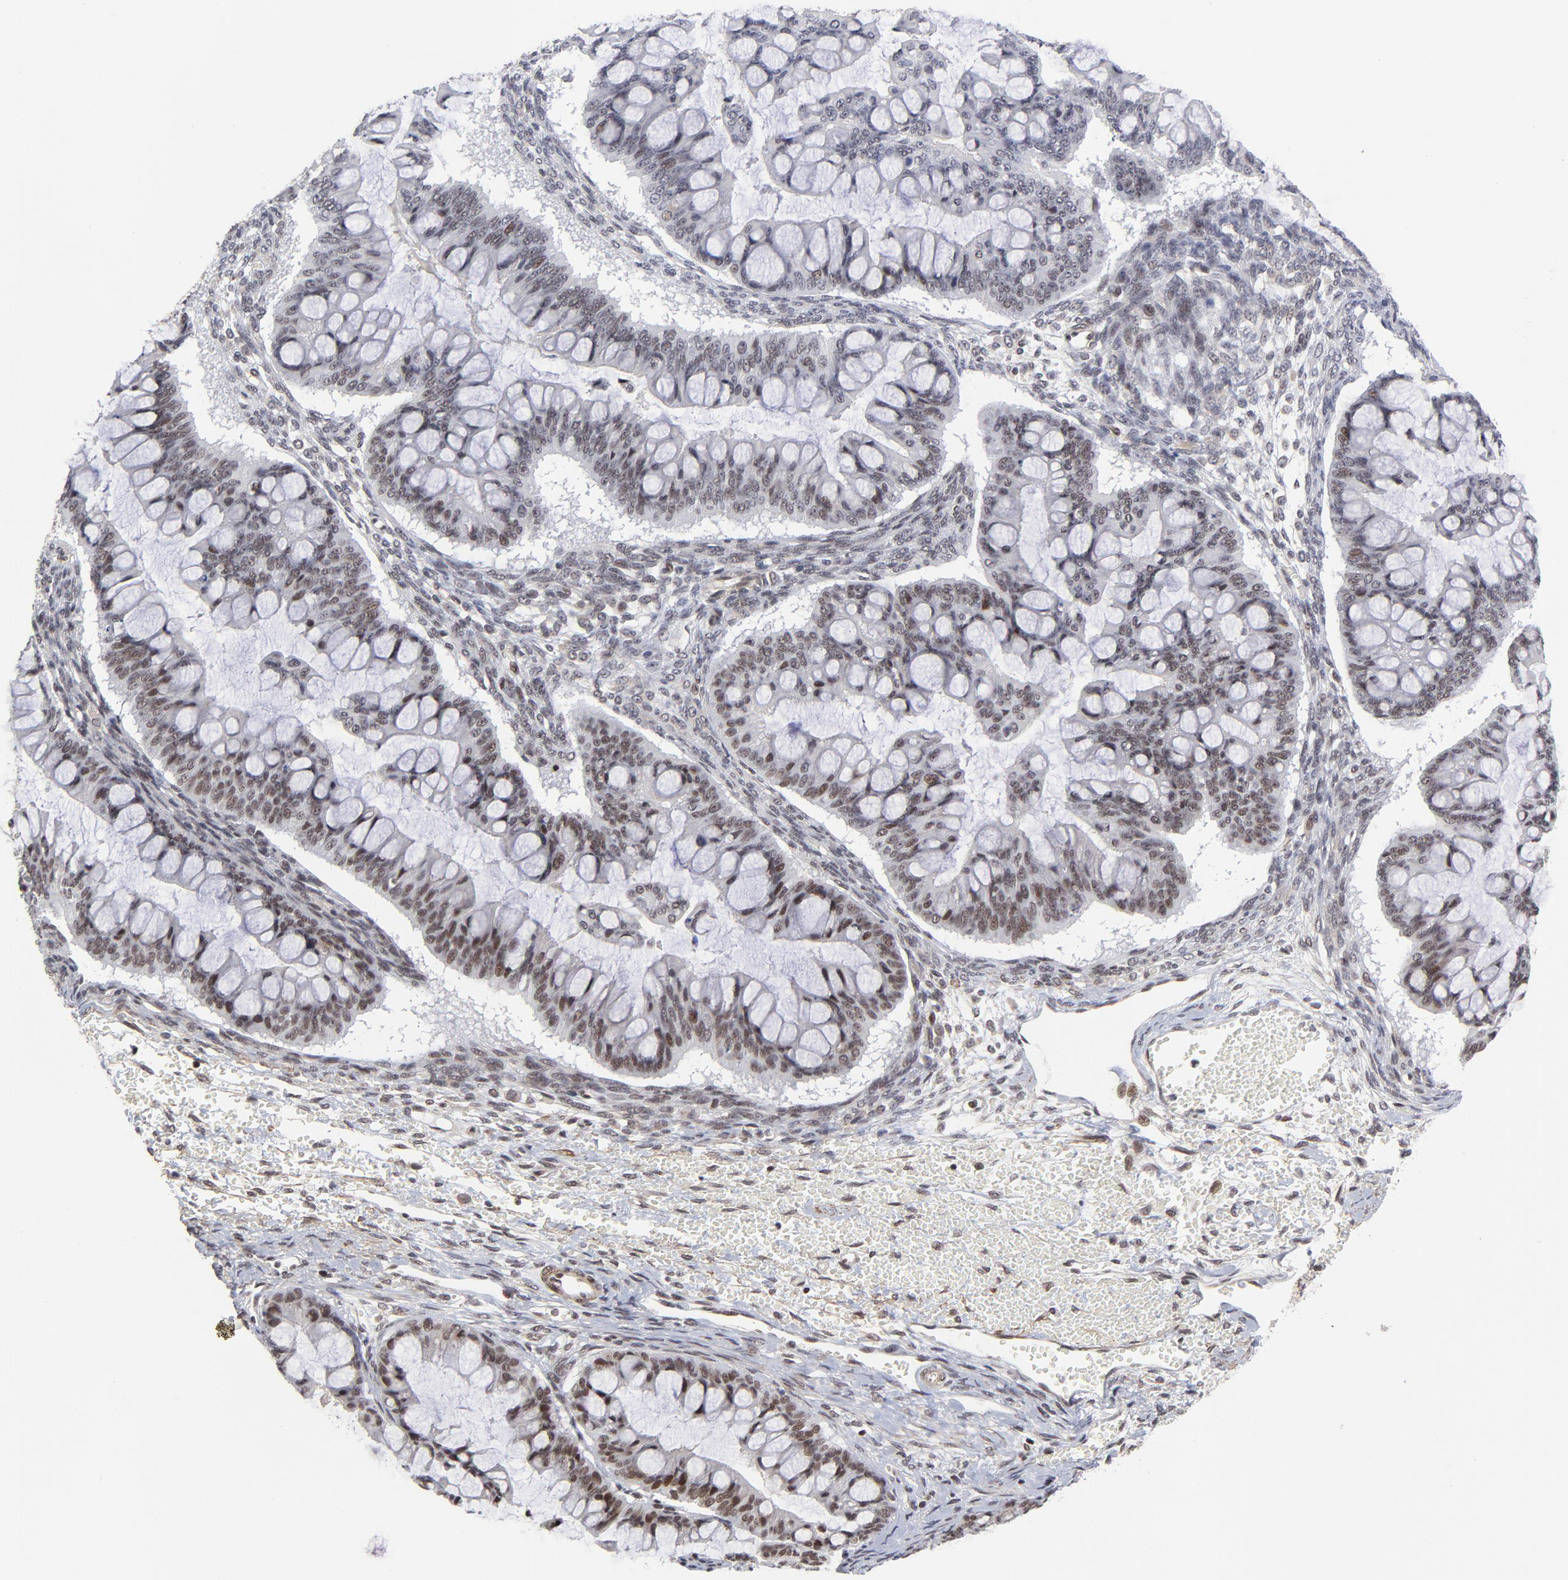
{"staining": {"intensity": "strong", "quantity": "25%-75%", "location": "nuclear"}, "tissue": "ovarian cancer", "cell_type": "Tumor cells", "image_type": "cancer", "snomed": [{"axis": "morphology", "description": "Cystadenocarcinoma, mucinous, NOS"}, {"axis": "topography", "description": "Ovary"}], "caption": "Human ovarian cancer stained with a protein marker shows strong staining in tumor cells.", "gene": "CTCF", "patient": {"sex": "female", "age": 73}}